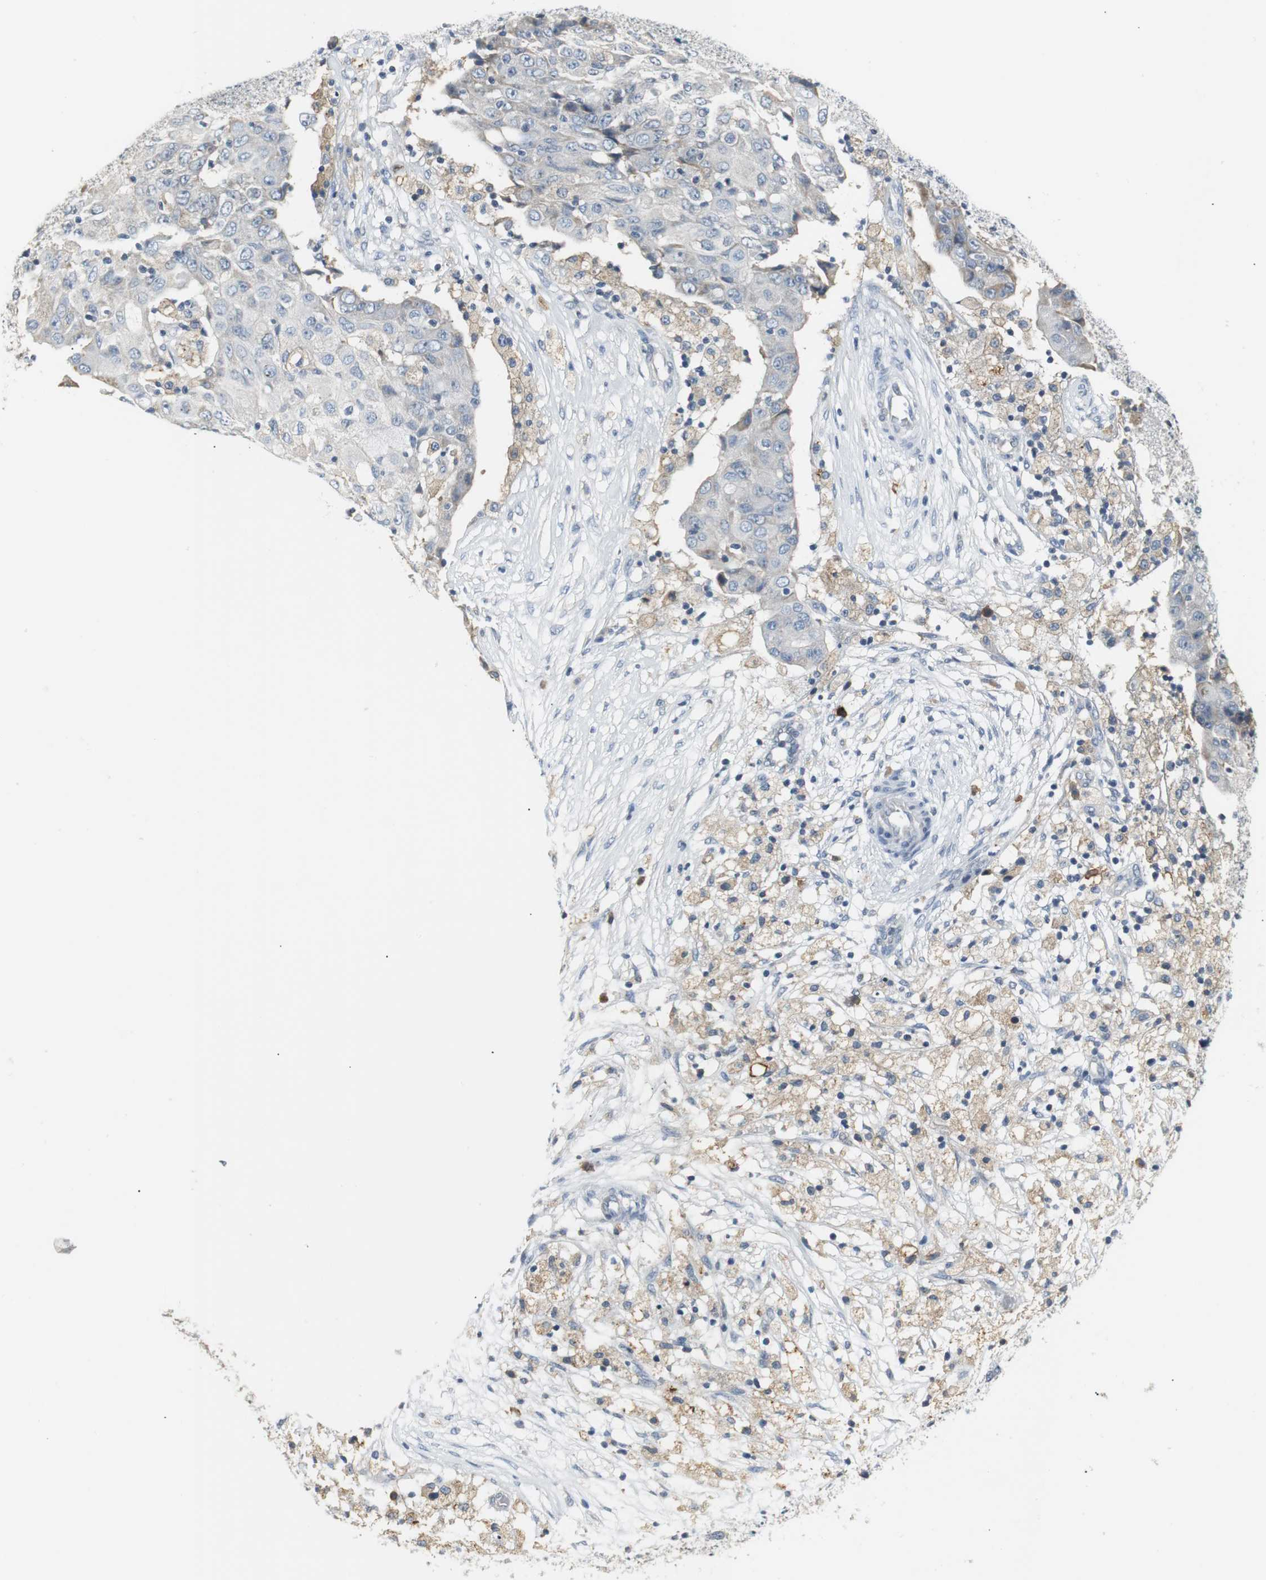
{"staining": {"intensity": "negative", "quantity": "none", "location": "none"}, "tissue": "ovarian cancer", "cell_type": "Tumor cells", "image_type": "cancer", "snomed": [{"axis": "morphology", "description": "Carcinoma, endometroid"}, {"axis": "topography", "description": "Ovary"}], "caption": "There is no significant expression in tumor cells of ovarian cancer.", "gene": "SLC2A5", "patient": {"sex": "female", "age": 42}}